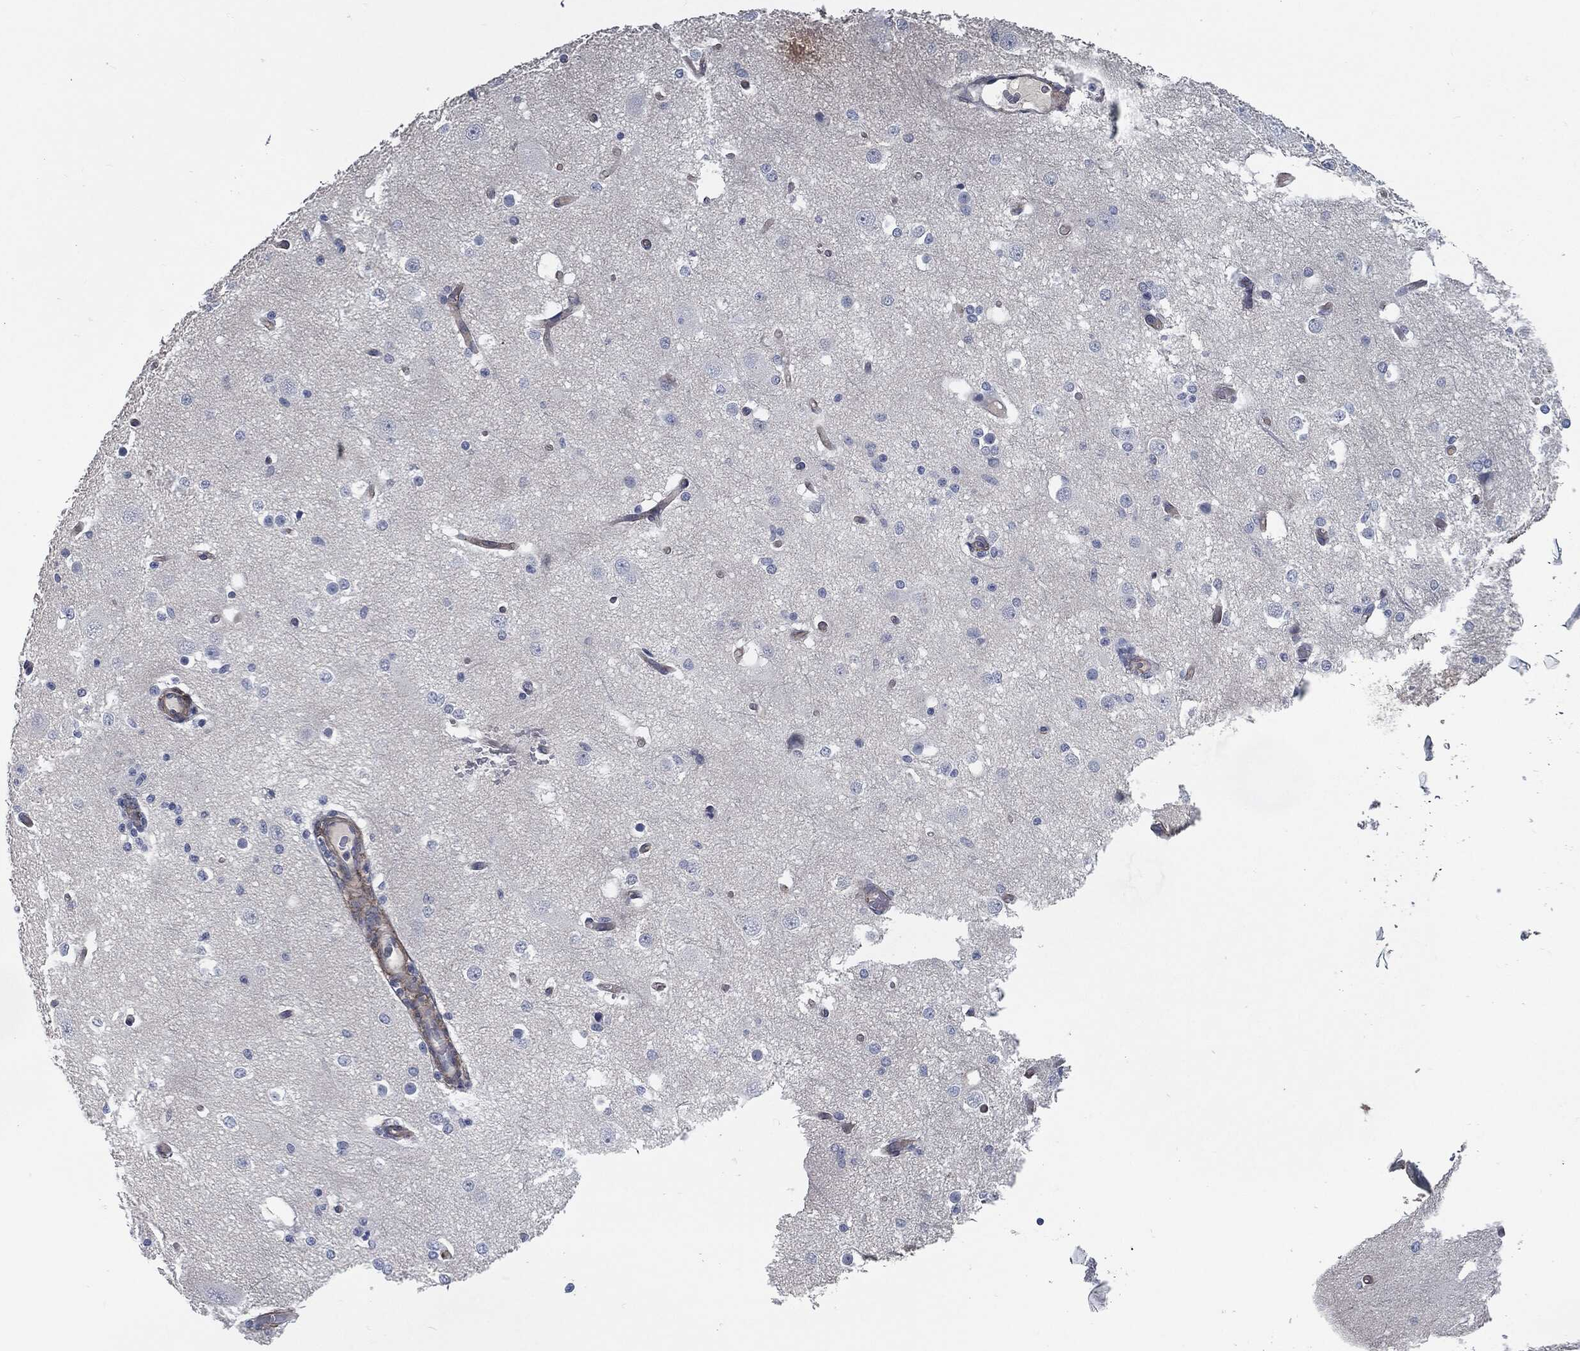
{"staining": {"intensity": "negative", "quantity": "none", "location": "none"}, "tissue": "cerebral cortex", "cell_type": "Endothelial cells", "image_type": "normal", "snomed": [{"axis": "morphology", "description": "Normal tissue, NOS"}, {"axis": "morphology", "description": "Inflammation, NOS"}, {"axis": "topography", "description": "Cerebral cortex"}], "caption": "This is a micrograph of IHC staining of benign cerebral cortex, which shows no positivity in endothelial cells.", "gene": "SVIL", "patient": {"sex": "male", "age": 6}}